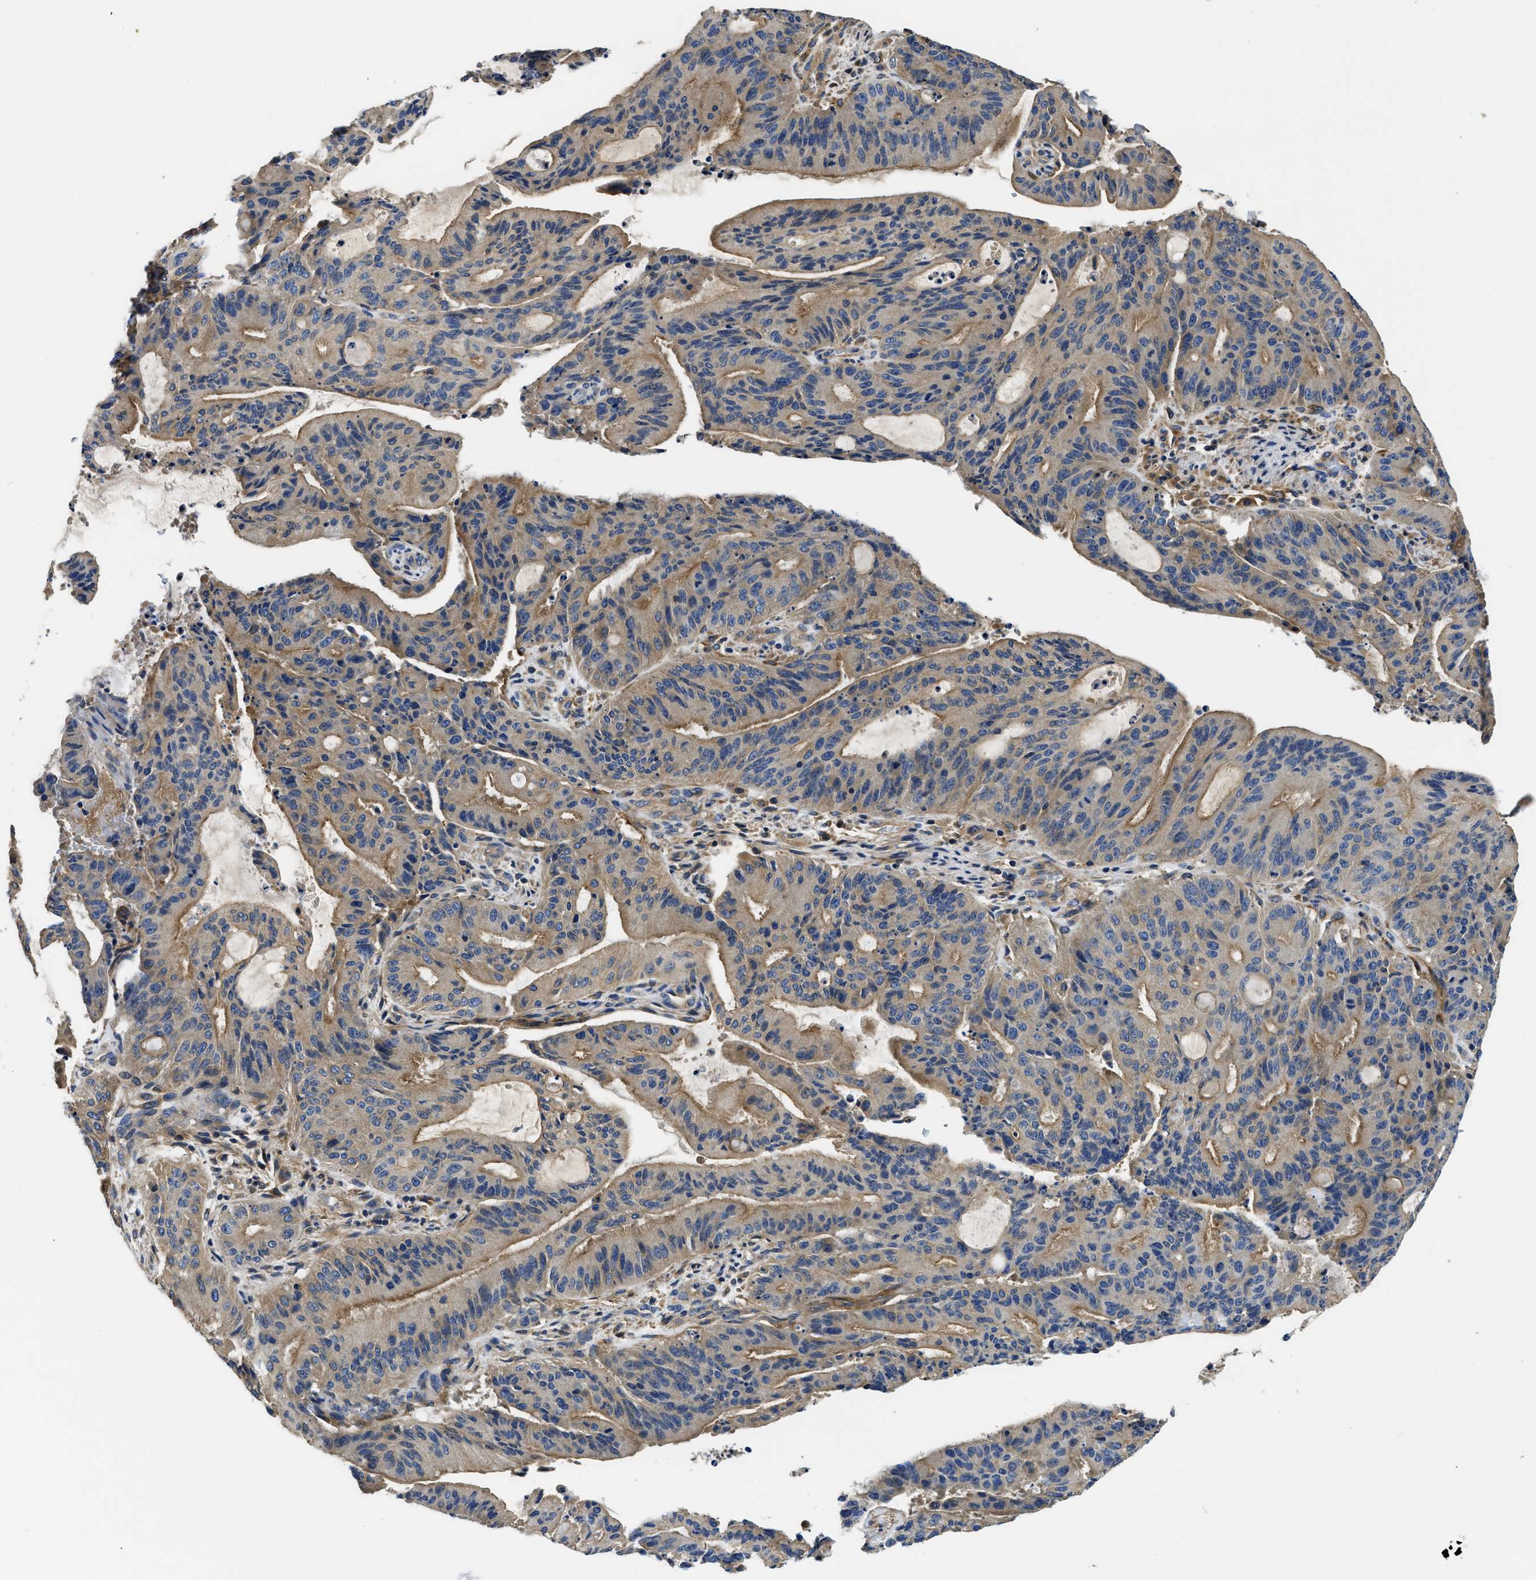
{"staining": {"intensity": "moderate", "quantity": ">75%", "location": "cytoplasmic/membranous"}, "tissue": "liver cancer", "cell_type": "Tumor cells", "image_type": "cancer", "snomed": [{"axis": "morphology", "description": "Normal tissue, NOS"}, {"axis": "morphology", "description": "Cholangiocarcinoma"}, {"axis": "topography", "description": "Liver"}, {"axis": "topography", "description": "Peripheral nerve tissue"}], "caption": "Moderate cytoplasmic/membranous protein expression is identified in about >75% of tumor cells in liver cancer (cholangiocarcinoma).", "gene": "STAT2", "patient": {"sex": "female", "age": 73}}